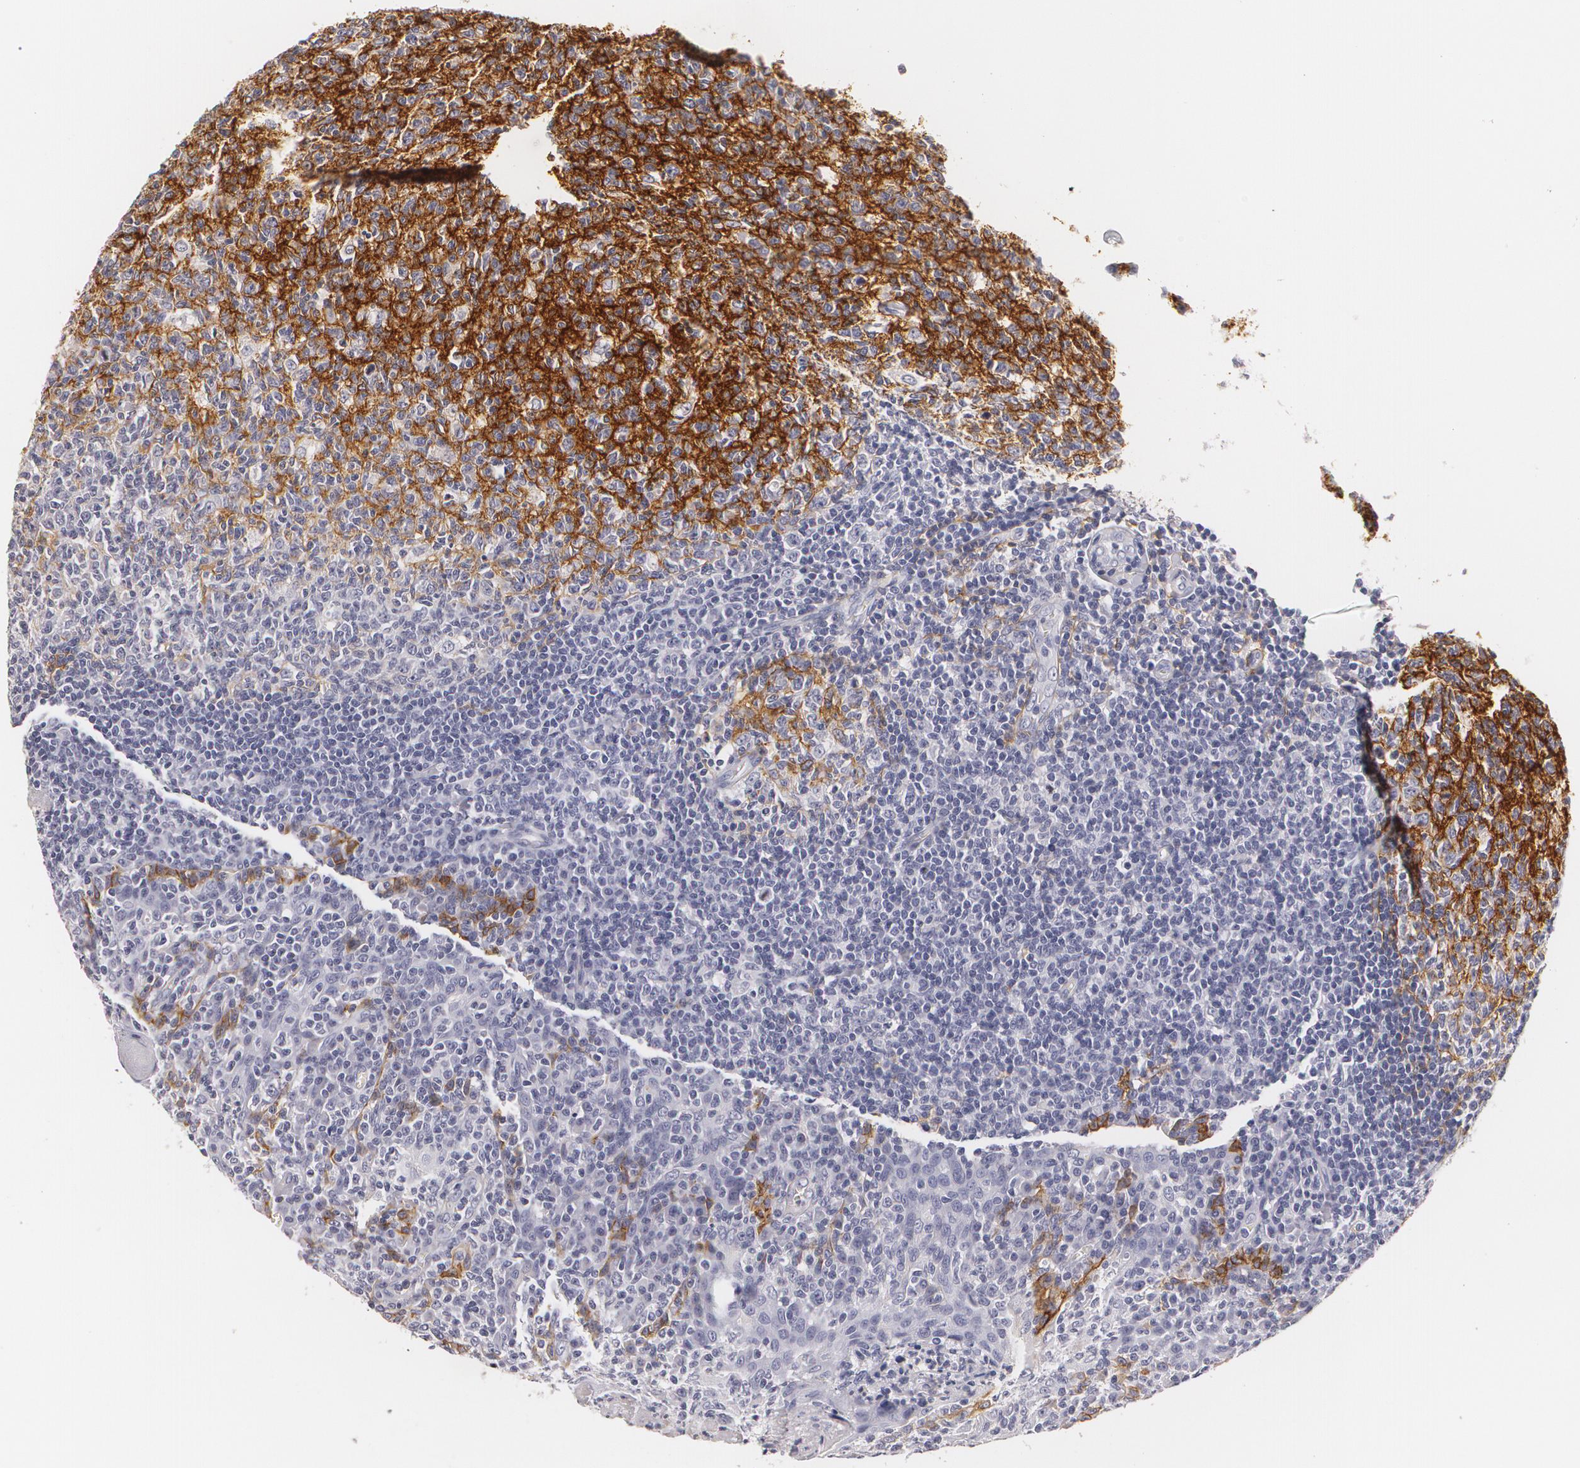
{"staining": {"intensity": "negative", "quantity": "none", "location": "none"}, "tissue": "tonsil", "cell_type": "Germinal center cells", "image_type": "normal", "snomed": [{"axis": "morphology", "description": "Normal tissue, NOS"}, {"axis": "topography", "description": "Tonsil"}], "caption": "This is an immunohistochemistry (IHC) image of unremarkable tonsil. There is no staining in germinal center cells.", "gene": "NGFR", "patient": {"sex": "male", "age": 6}}